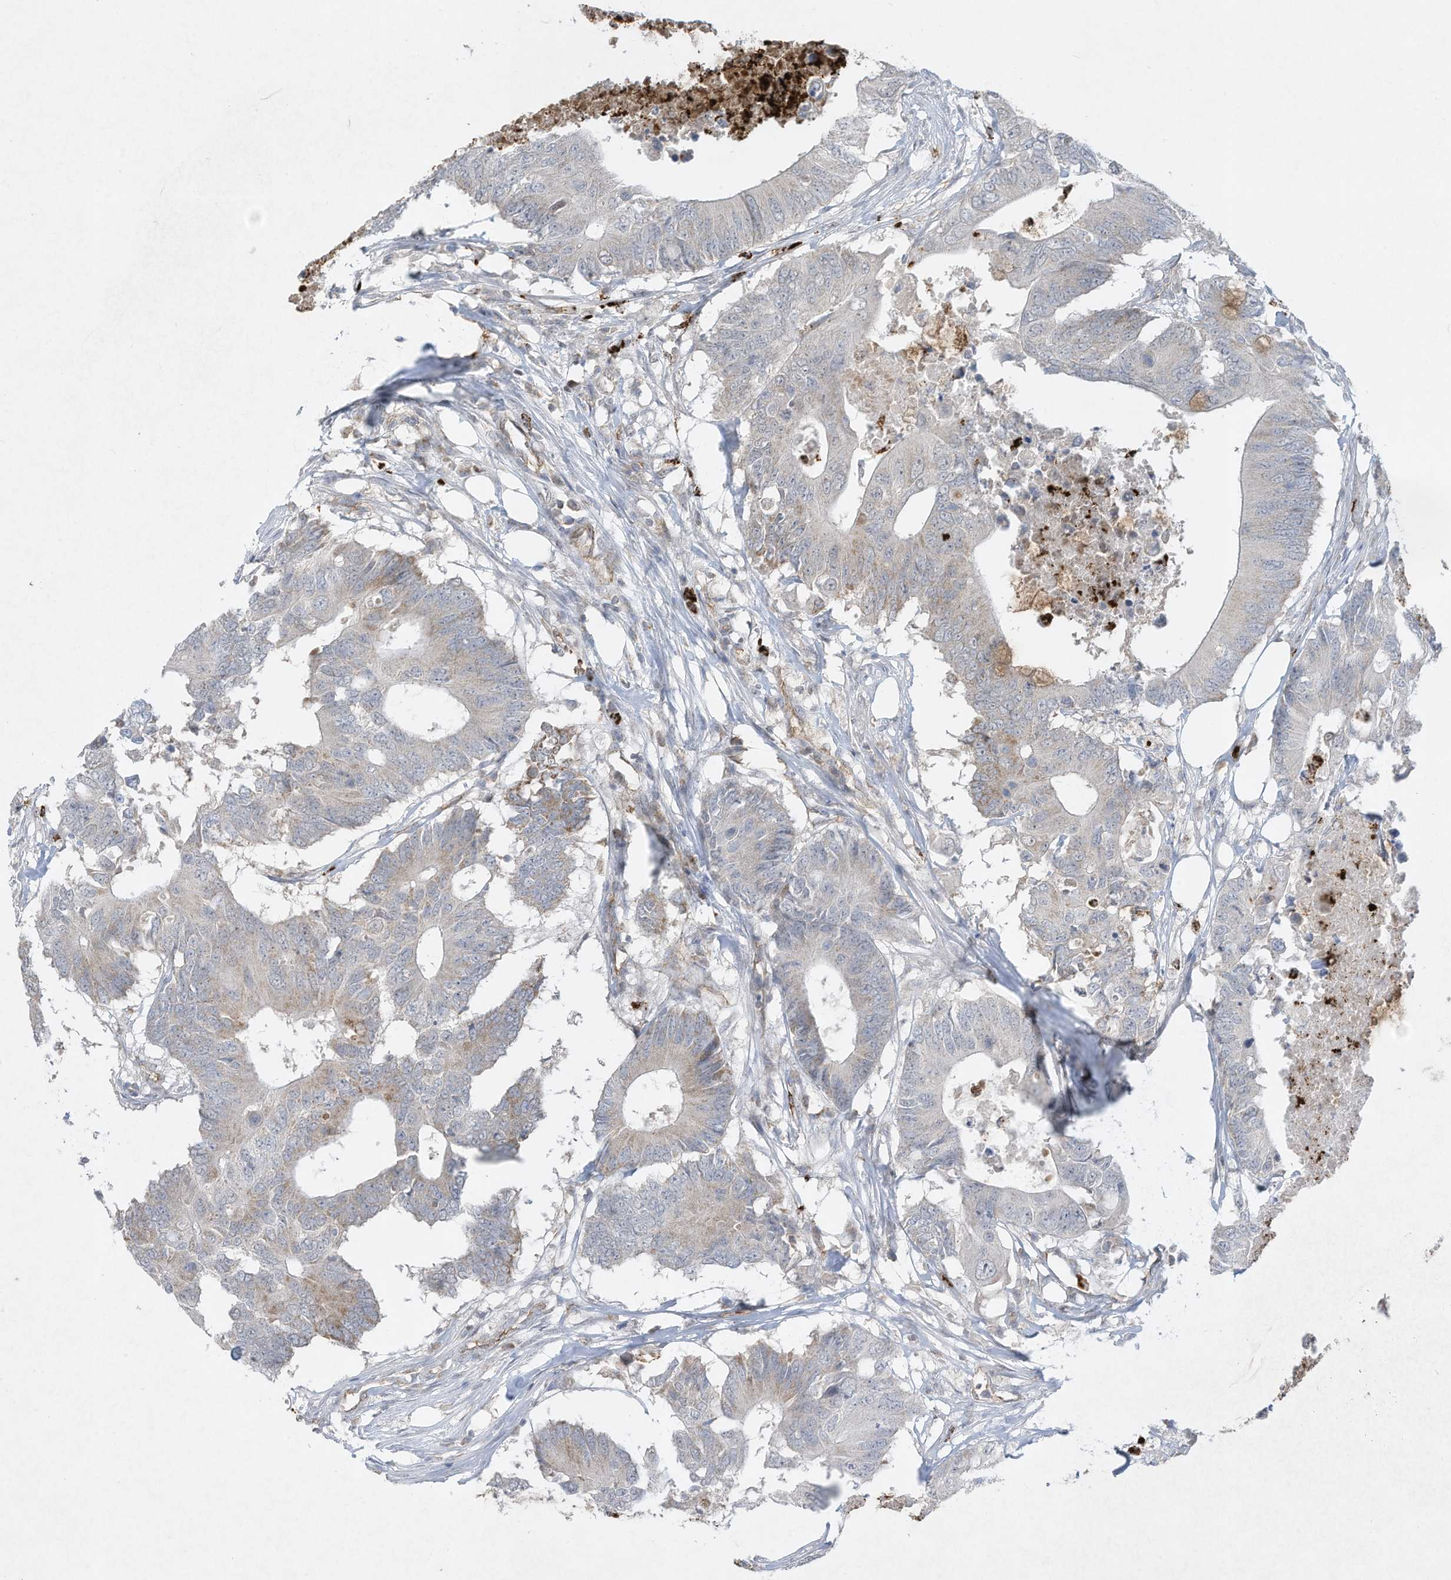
{"staining": {"intensity": "moderate", "quantity": "<25%", "location": "cytoplasmic/membranous"}, "tissue": "colorectal cancer", "cell_type": "Tumor cells", "image_type": "cancer", "snomed": [{"axis": "morphology", "description": "Adenocarcinoma, NOS"}, {"axis": "topography", "description": "Colon"}], "caption": "Protein expression analysis of human colorectal adenocarcinoma reveals moderate cytoplasmic/membranous positivity in approximately <25% of tumor cells.", "gene": "CHRNA4", "patient": {"sex": "male", "age": 71}}